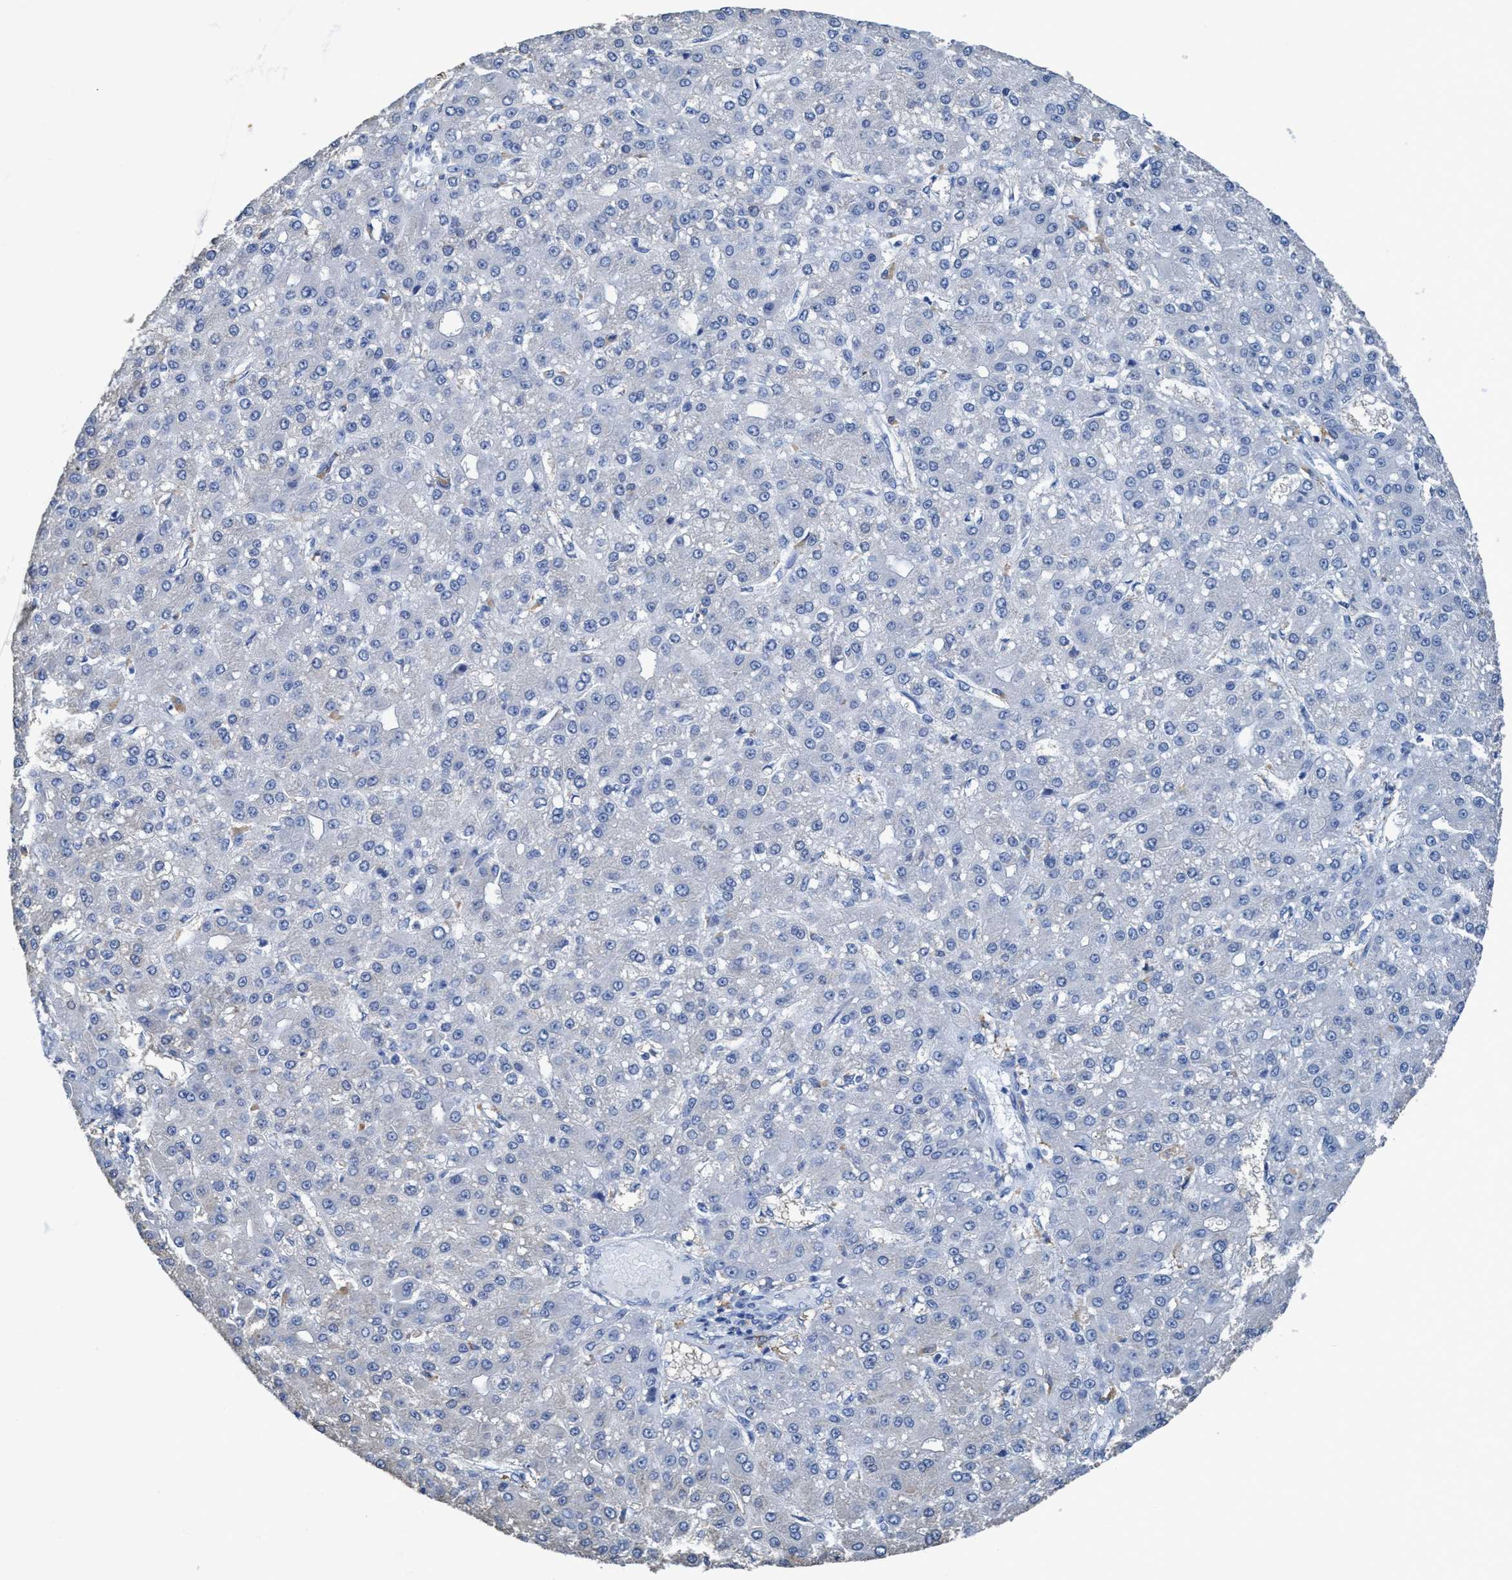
{"staining": {"intensity": "negative", "quantity": "none", "location": "none"}, "tissue": "liver cancer", "cell_type": "Tumor cells", "image_type": "cancer", "snomed": [{"axis": "morphology", "description": "Carcinoma, Hepatocellular, NOS"}, {"axis": "topography", "description": "Liver"}], "caption": "Micrograph shows no protein positivity in tumor cells of liver hepatocellular carcinoma tissue.", "gene": "DNAI1", "patient": {"sex": "male", "age": 67}}